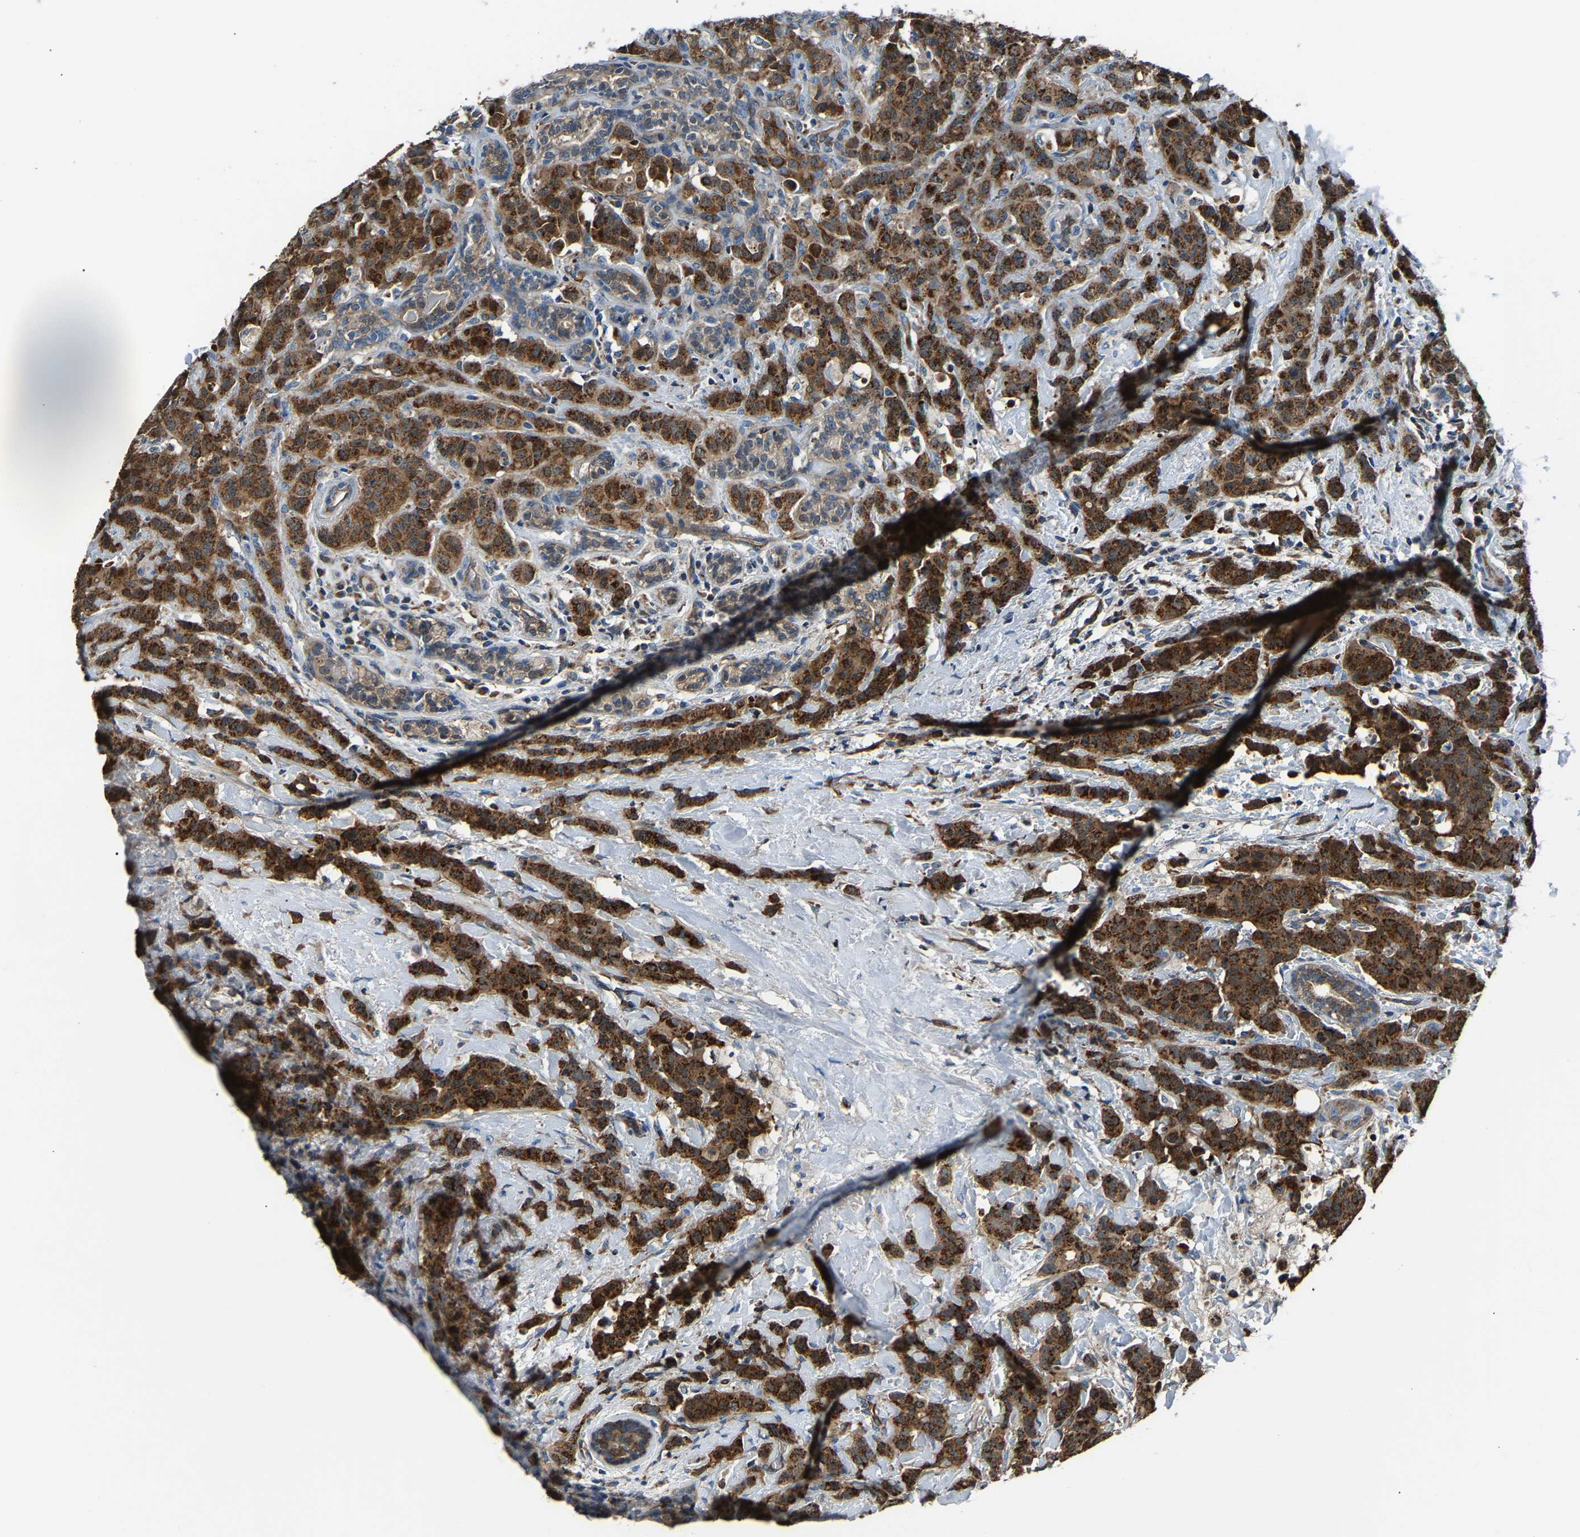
{"staining": {"intensity": "strong", "quantity": ">75%", "location": "cytoplasmic/membranous"}, "tissue": "breast cancer", "cell_type": "Tumor cells", "image_type": "cancer", "snomed": [{"axis": "morphology", "description": "Normal tissue, NOS"}, {"axis": "morphology", "description": "Duct carcinoma"}, {"axis": "topography", "description": "Breast"}], "caption": "DAB (3,3'-diaminobenzidine) immunohistochemical staining of human breast cancer shows strong cytoplasmic/membranous protein staining in about >75% of tumor cells.", "gene": "GGCT", "patient": {"sex": "female", "age": 40}}